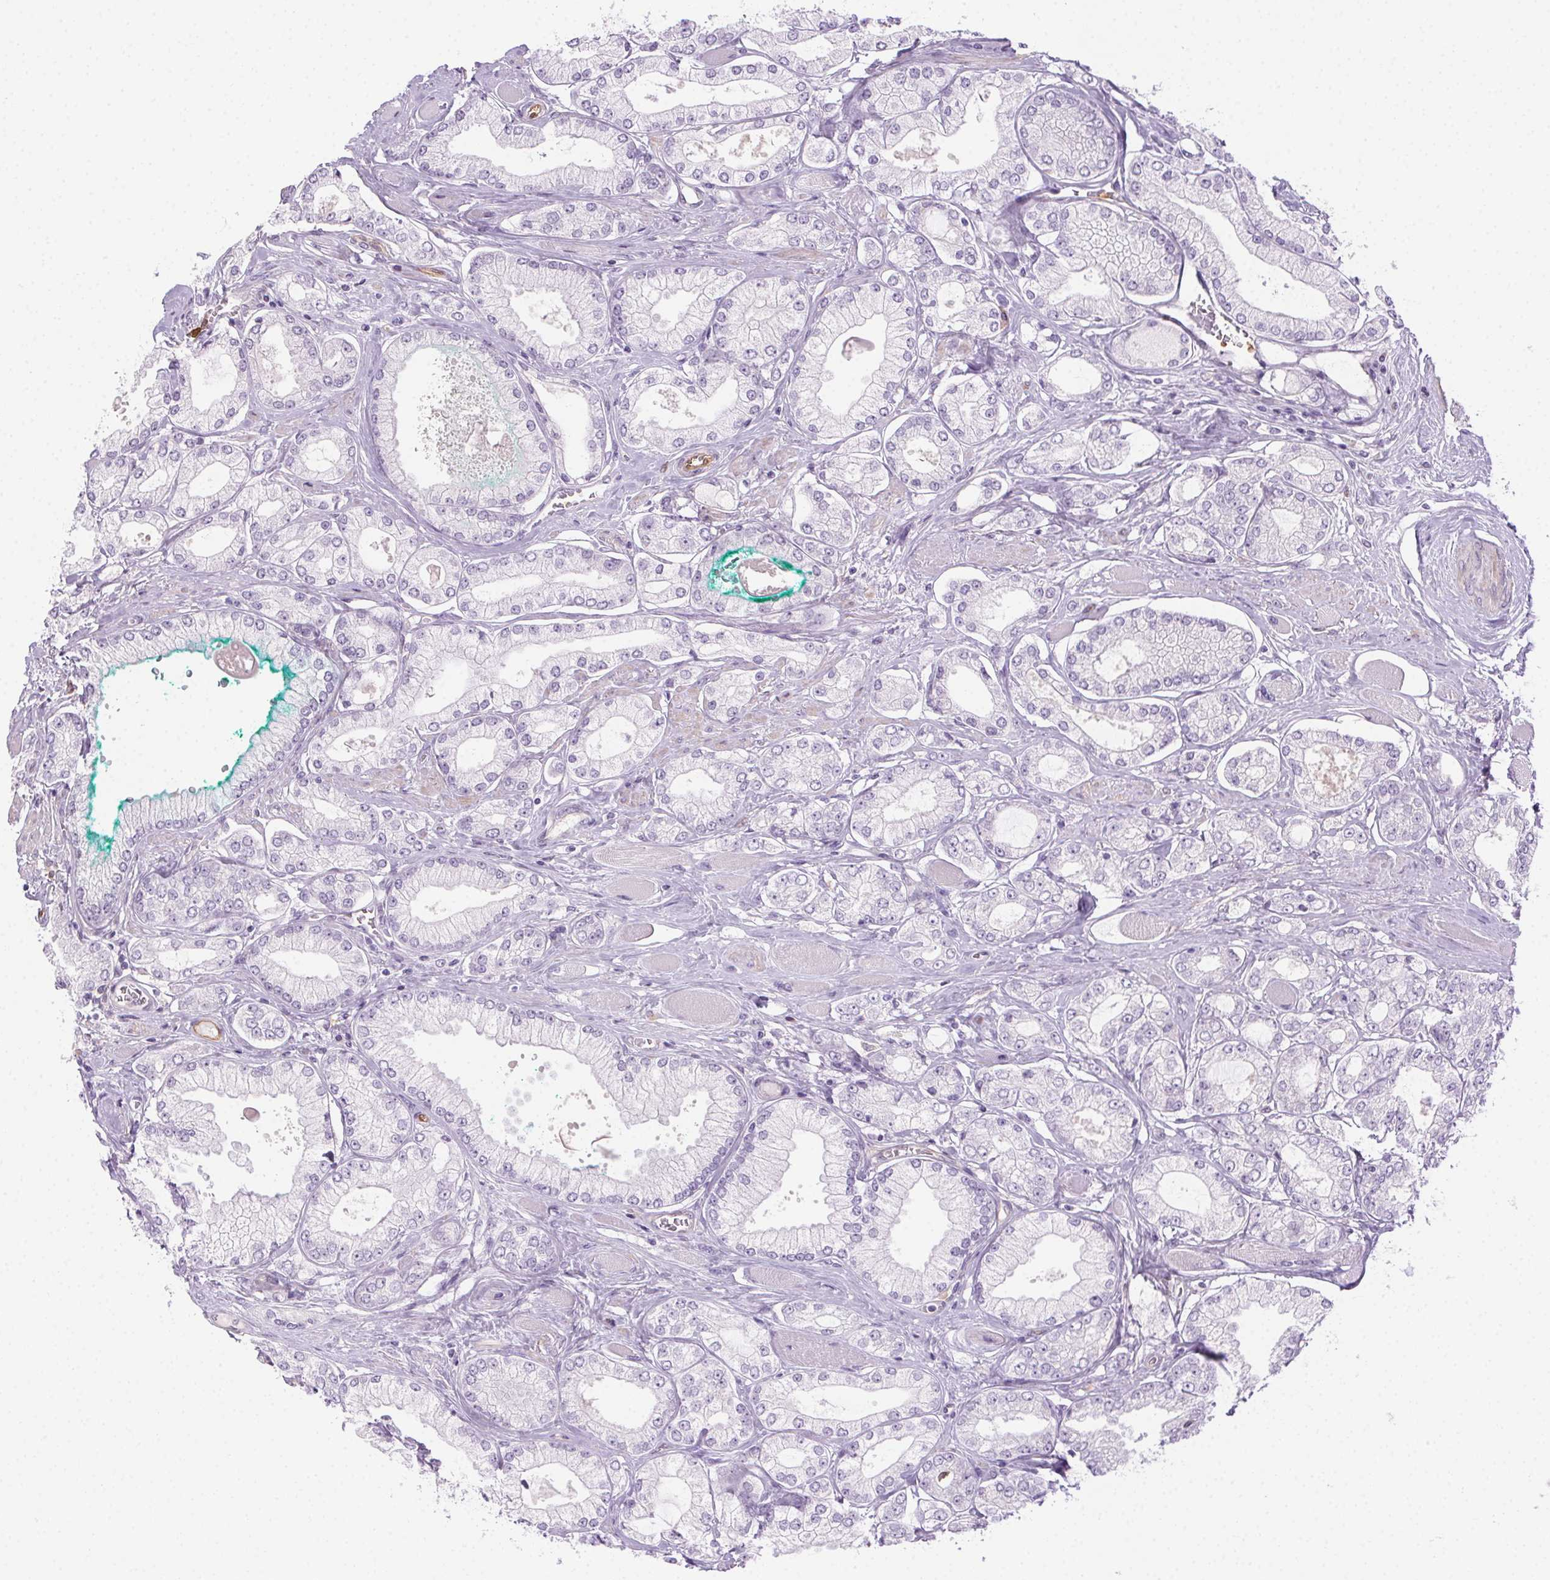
{"staining": {"intensity": "negative", "quantity": "none", "location": "none"}, "tissue": "prostate cancer", "cell_type": "Tumor cells", "image_type": "cancer", "snomed": [{"axis": "morphology", "description": "Adenocarcinoma, High grade"}, {"axis": "topography", "description": "Prostate"}], "caption": "This is an immunohistochemistry (IHC) photomicrograph of prostate adenocarcinoma (high-grade). There is no positivity in tumor cells.", "gene": "TMEM45A", "patient": {"sex": "male", "age": 68}}